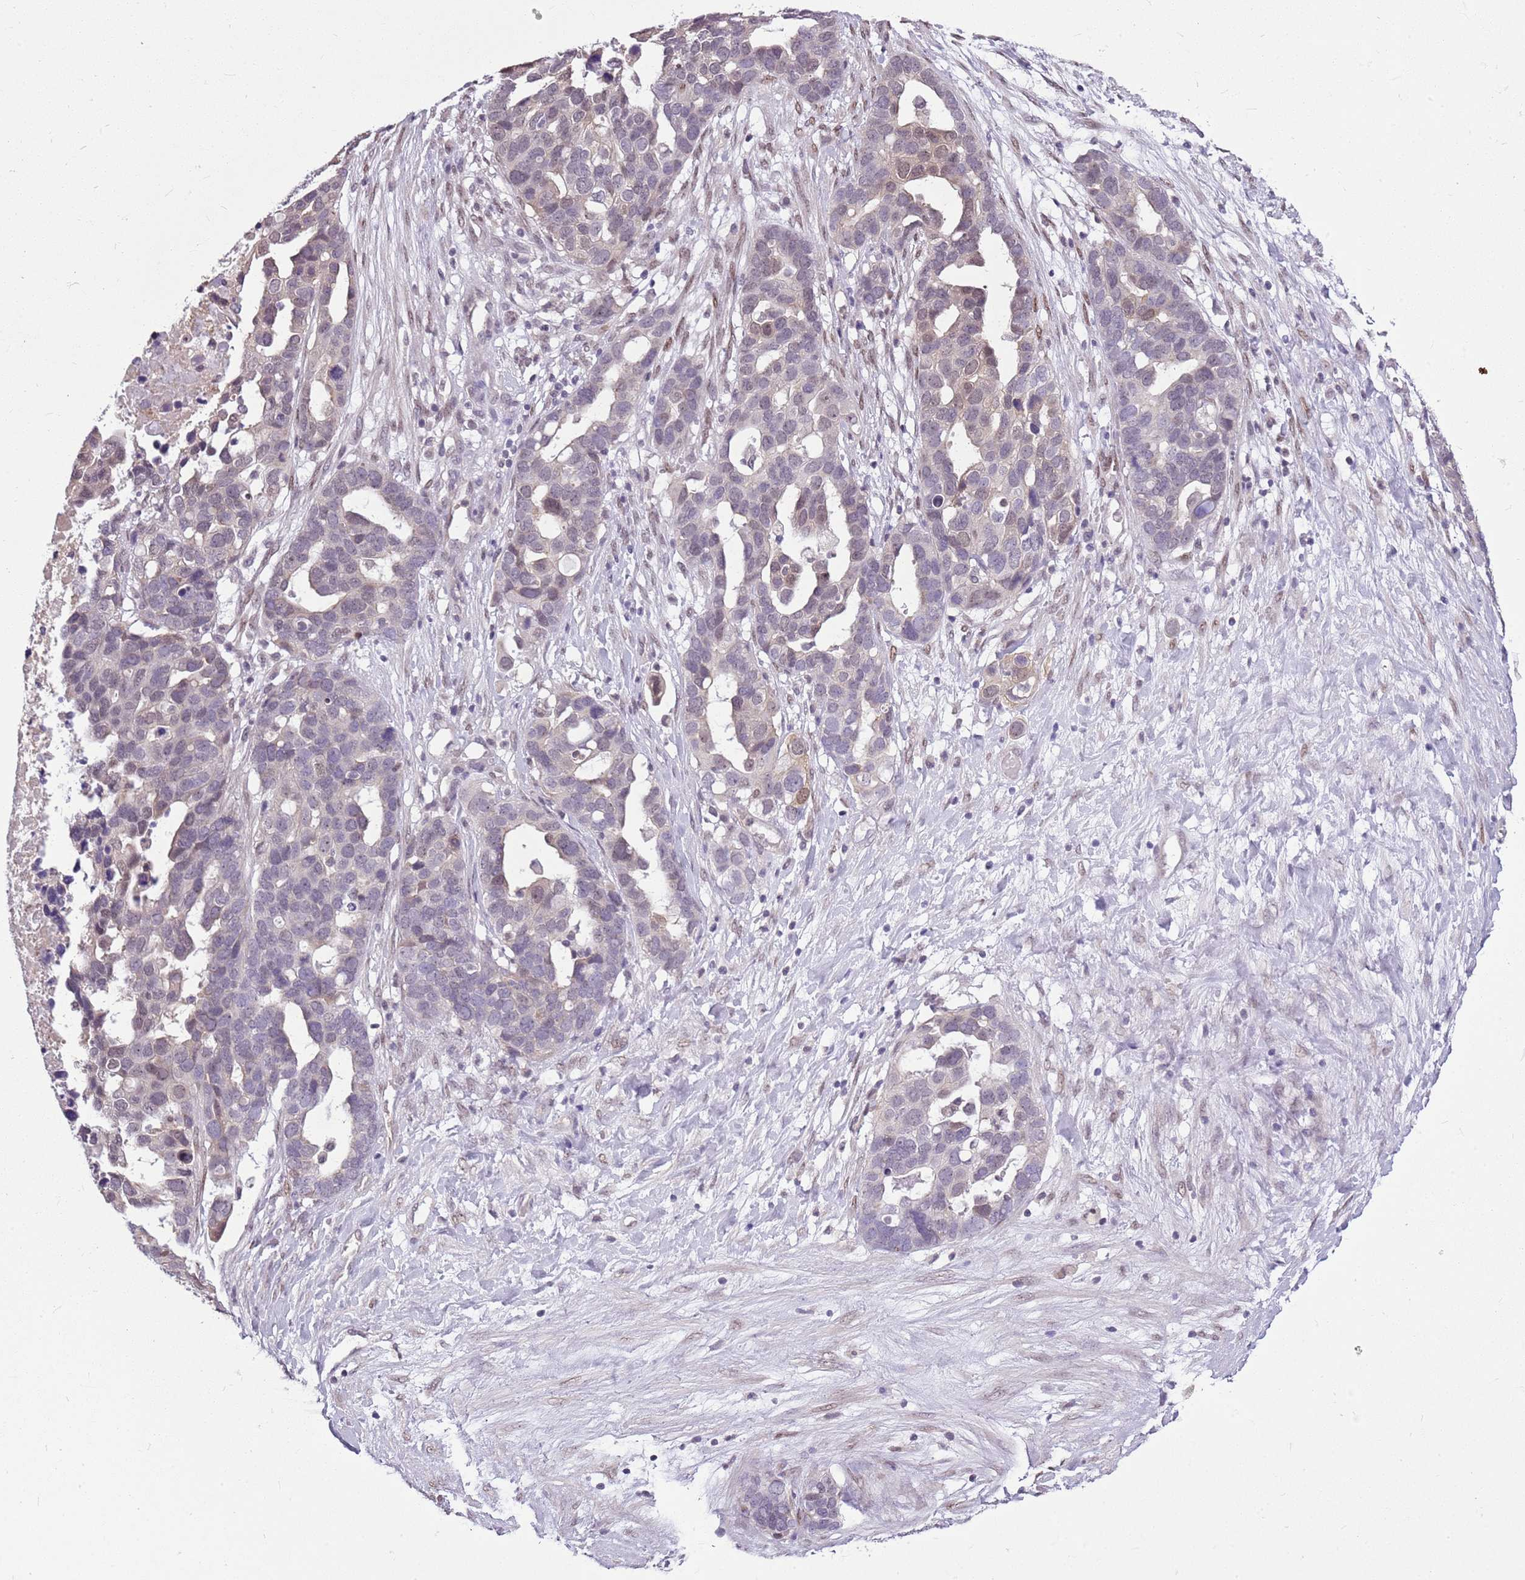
{"staining": {"intensity": "weak", "quantity": "<25%", "location": "nuclear"}, "tissue": "ovarian cancer", "cell_type": "Tumor cells", "image_type": "cancer", "snomed": [{"axis": "morphology", "description": "Cystadenocarcinoma, serous, NOS"}, {"axis": "topography", "description": "Ovary"}], "caption": "Ovarian cancer stained for a protein using immunohistochemistry reveals no staining tumor cells.", "gene": "DHX32", "patient": {"sex": "female", "age": 54}}